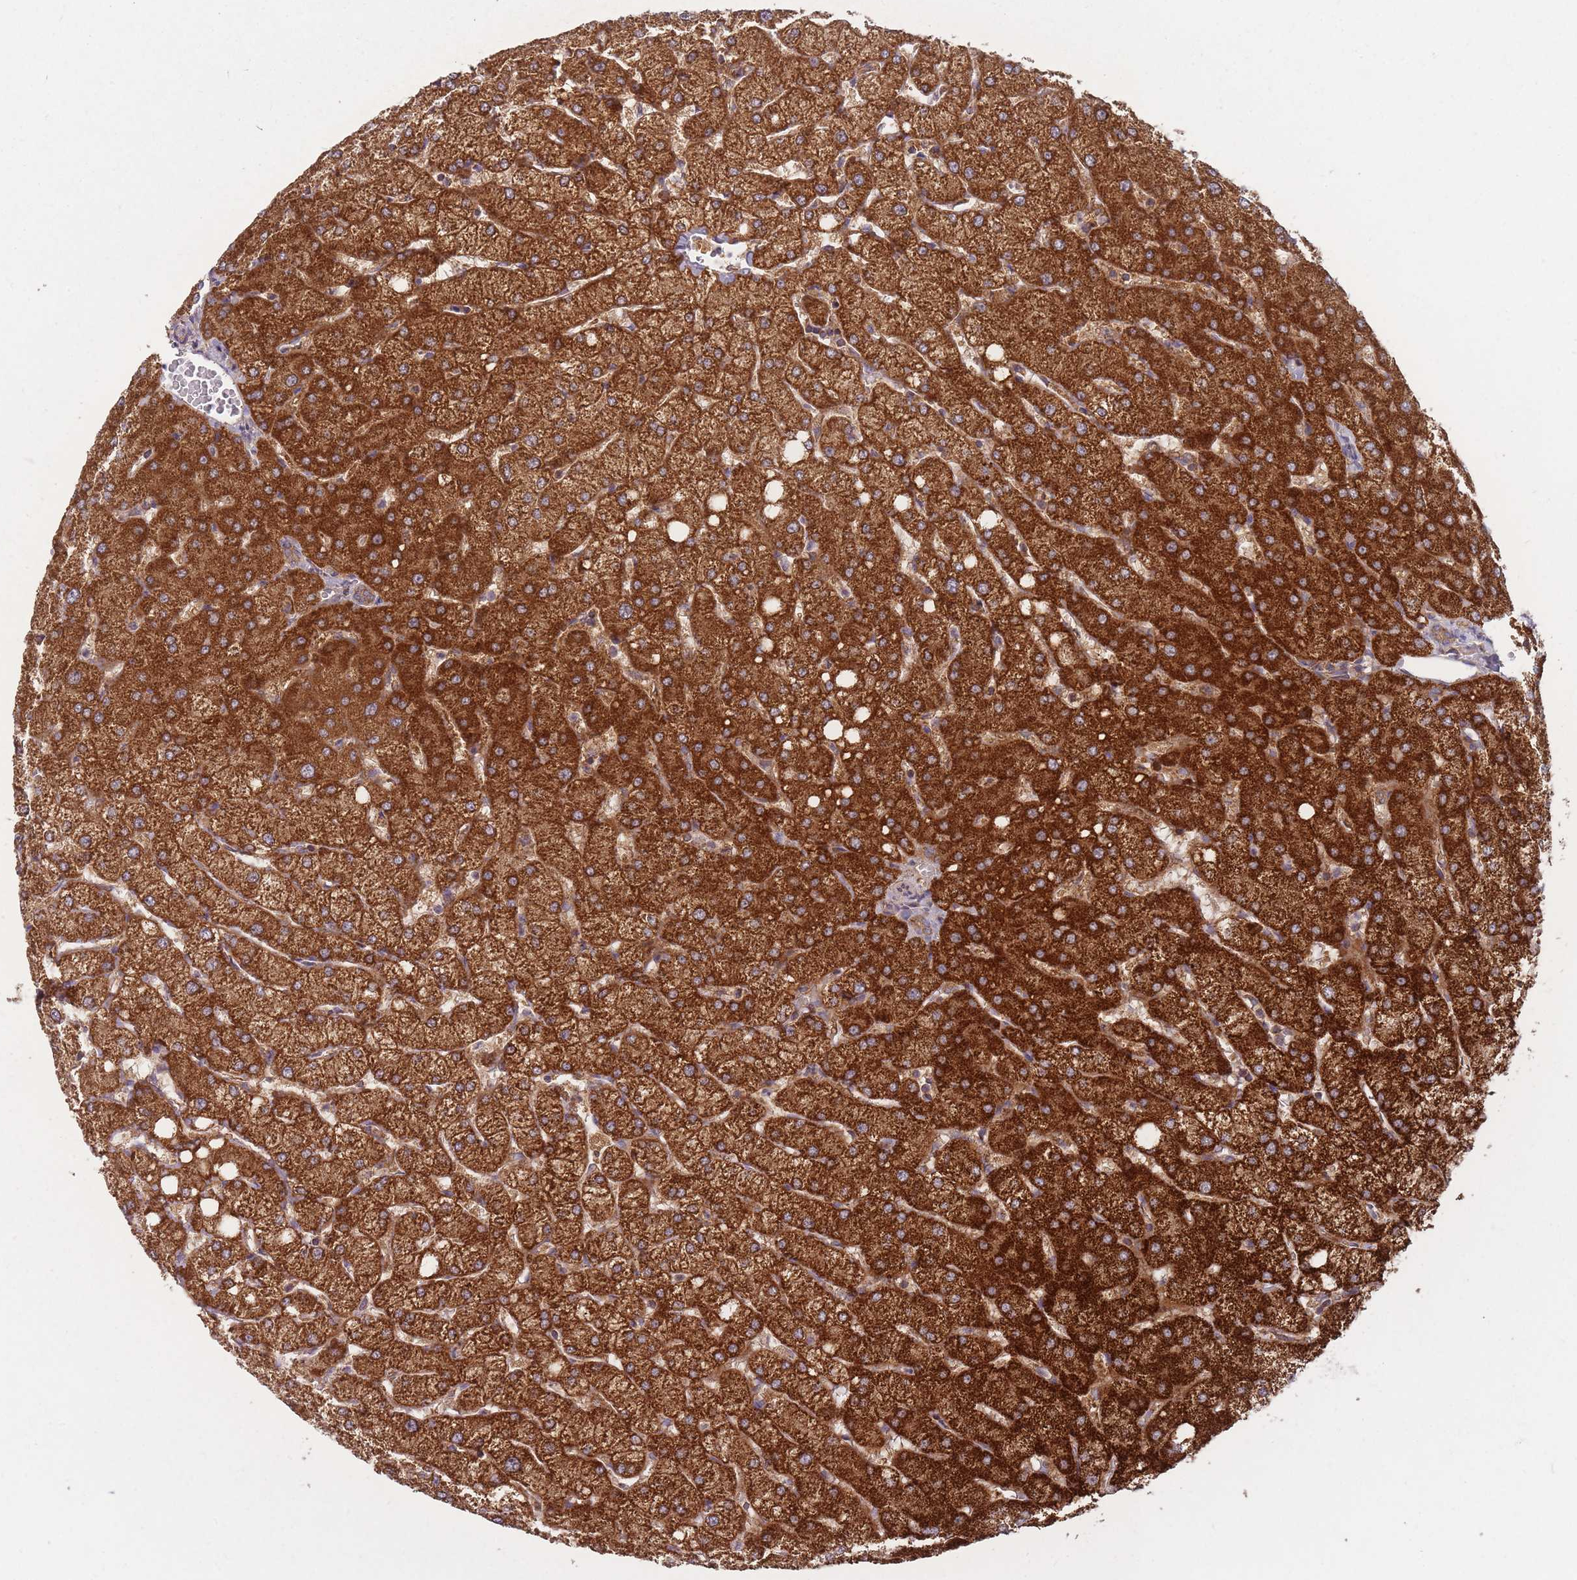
{"staining": {"intensity": "weak", "quantity": "25%-75%", "location": "cytoplasmic/membranous"}, "tissue": "liver", "cell_type": "Cholangiocytes", "image_type": "normal", "snomed": [{"axis": "morphology", "description": "Normal tissue, NOS"}, {"axis": "topography", "description": "Liver"}], "caption": "Liver stained with DAB immunohistochemistry (IHC) exhibits low levels of weak cytoplasmic/membranous expression in about 25%-75% of cholangiocytes.", "gene": "ENSG00000255639", "patient": {"sex": "female", "age": 54}}